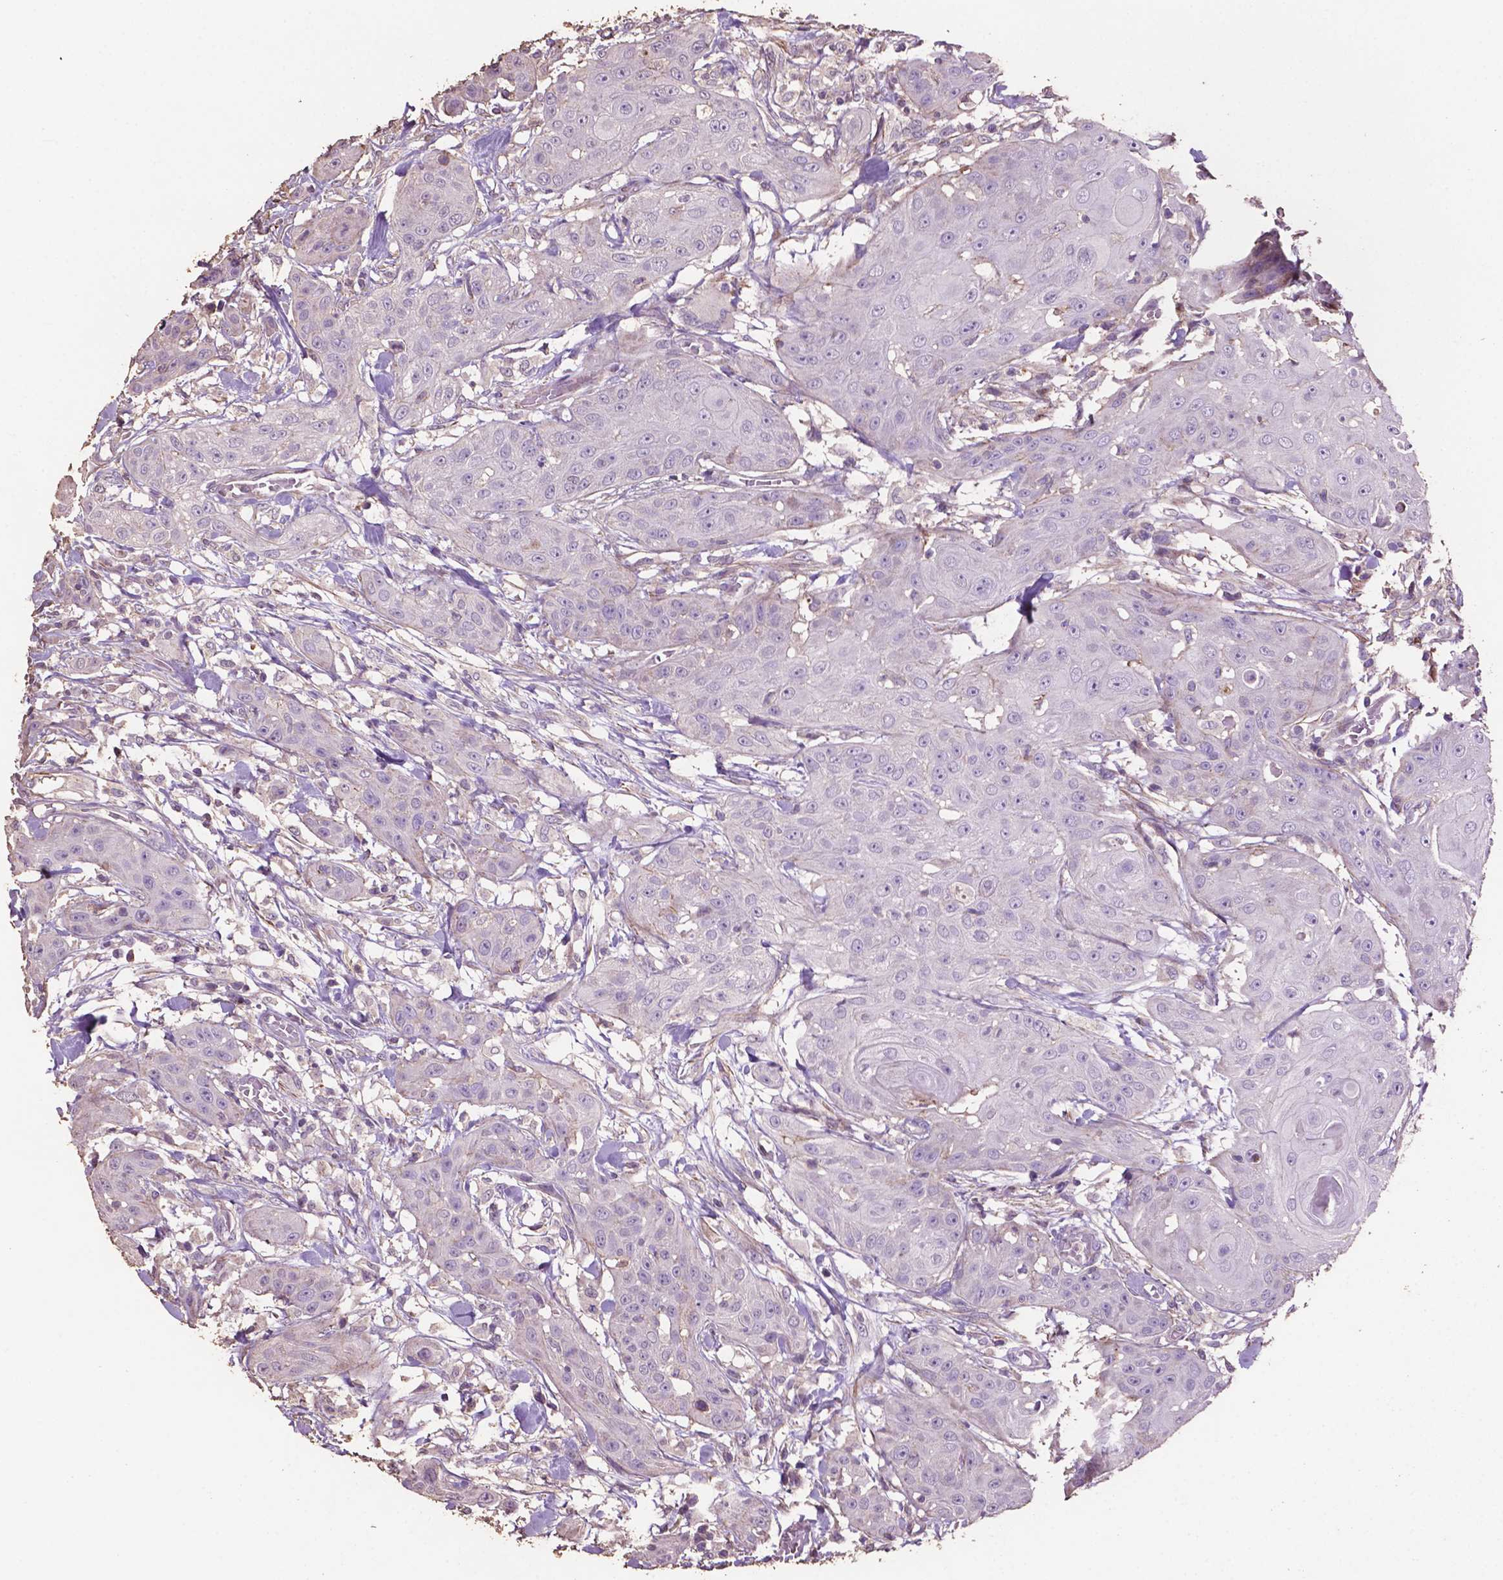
{"staining": {"intensity": "negative", "quantity": "none", "location": "none"}, "tissue": "head and neck cancer", "cell_type": "Tumor cells", "image_type": "cancer", "snomed": [{"axis": "morphology", "description": "Squamous cell carcinoma, NOS"}, {"axis": "topography", "description": "Oral tissue"}, {"axis": "topography", "description": "Head-Neck"}], "caption": "DAB immunohistochemical staining of head and neck squamous cell carcinoma reveals no significant staining in tumor cells.", "gene": "COMMD4", "patient": {"sex": "female", "age": 55}}